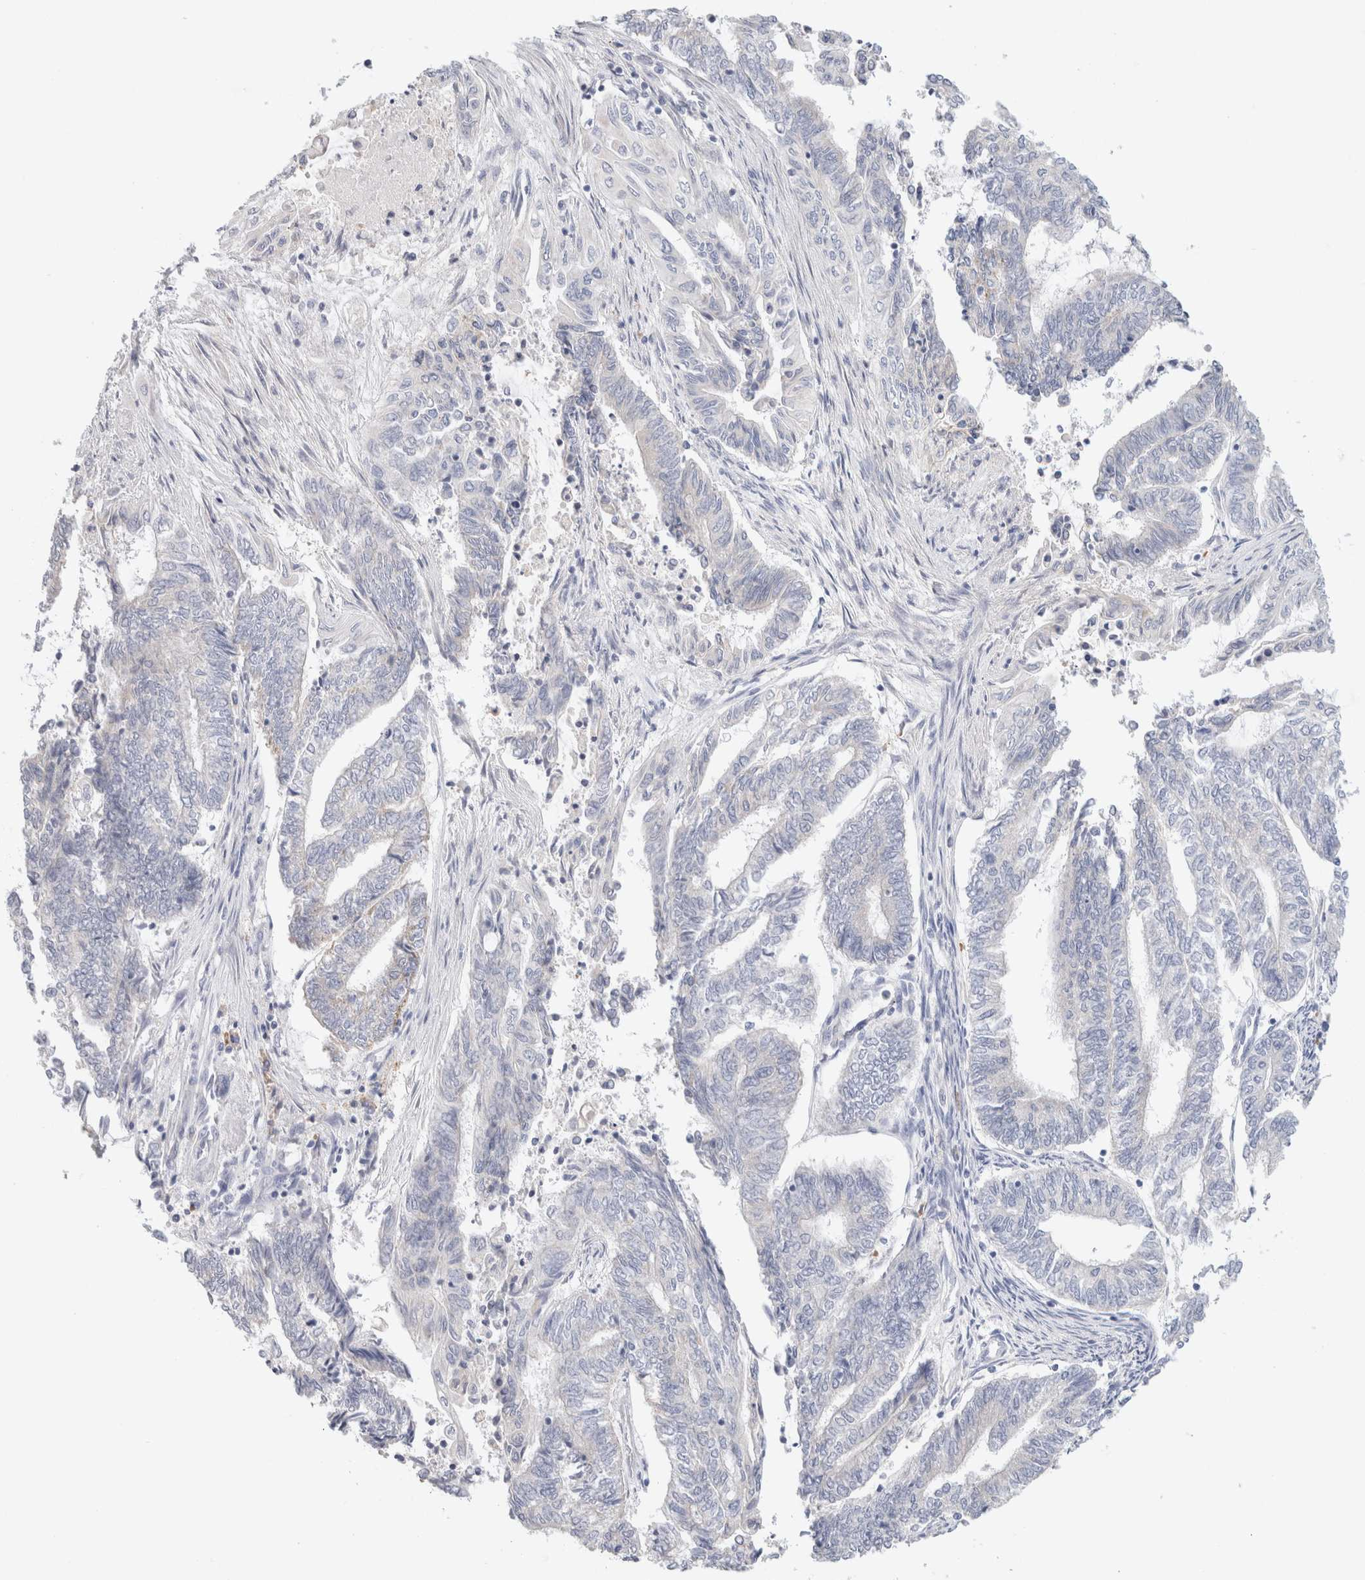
{"staining": {"intensity": "negative", "quantity": "none", "location": "none"}, "tissue": "endometrial cancer", "cell_type": "Tumor cells", "image_type": "cancer", "snomed": [{"axis": "morphology", "description": "Adenocarcinoma, NOS"}, {"axis": "topography", "description": "Uterus"}, {"axis": "topography", "description": "Endometrium"}], "caption": "Tumor cells show no significant protein expression in adenocarcinoma (endometrial). (DAB IHC with hematoxylin counter stain).", "gene": "GADD45G", "patient": {"sex": "female", "age": 70}}